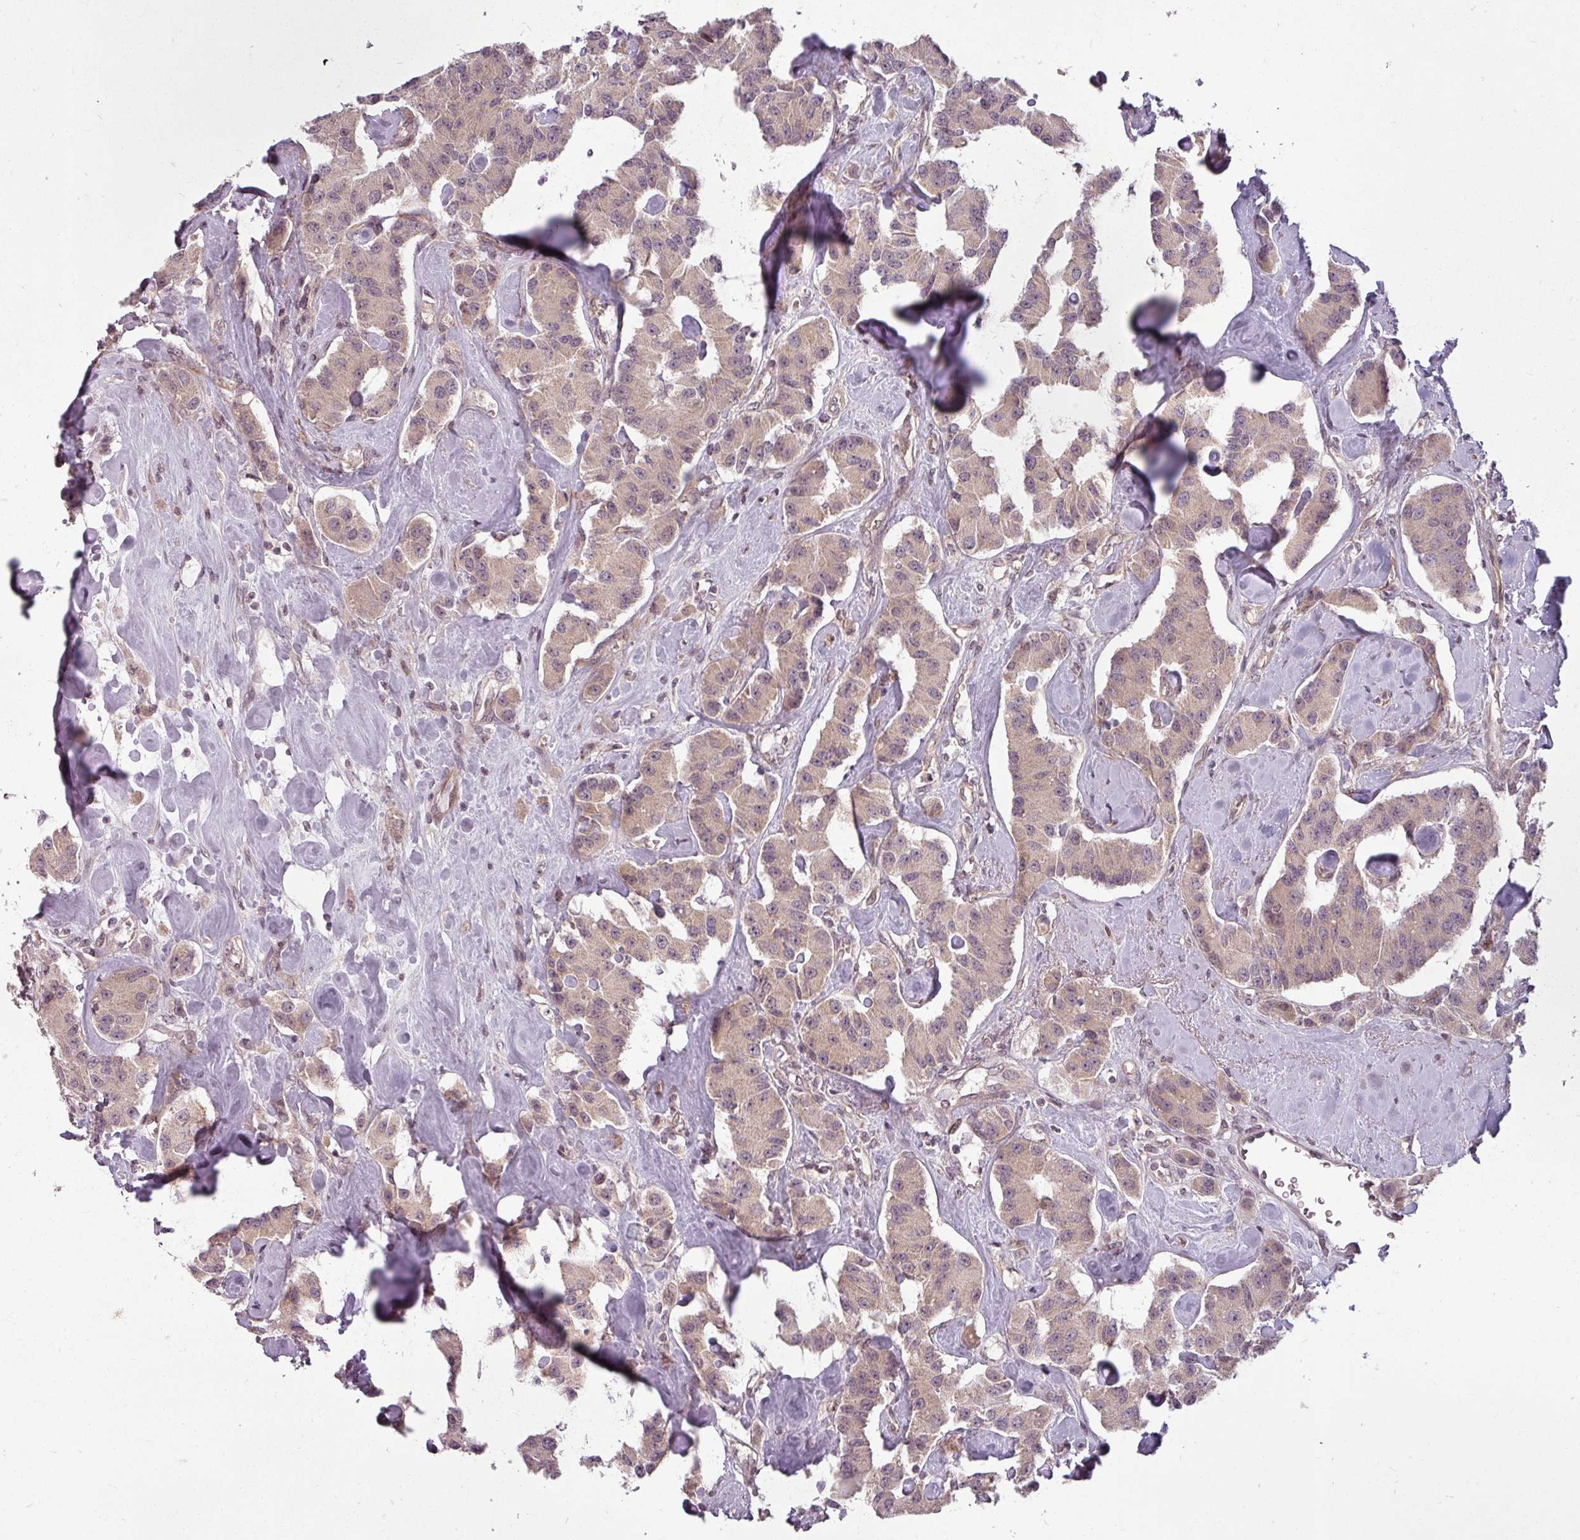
{"staining": {"intensity": "weak", "quantity": ">75%", "location": "cytoplasmic/membranous"}, "tissue": "carcinoid", "cell_type": "Tumor cells", "image_type": "cancer", "snomed": [{"axis": "morphology", "description": "Carcinoid, malignant, NOS"}, {"axis": "topography", "description": "Pancreas"}], "caption": "Immunohistochemical staining of human malignant carcinoid displays weak cytoplasmic/membranous protein positivity in approximately >75% of tumor cells. (Brightfield microscopy of DAB IHC at high magnification).", "gene": "CLIC1", "patient": {"sex": "male", "age": 41}}